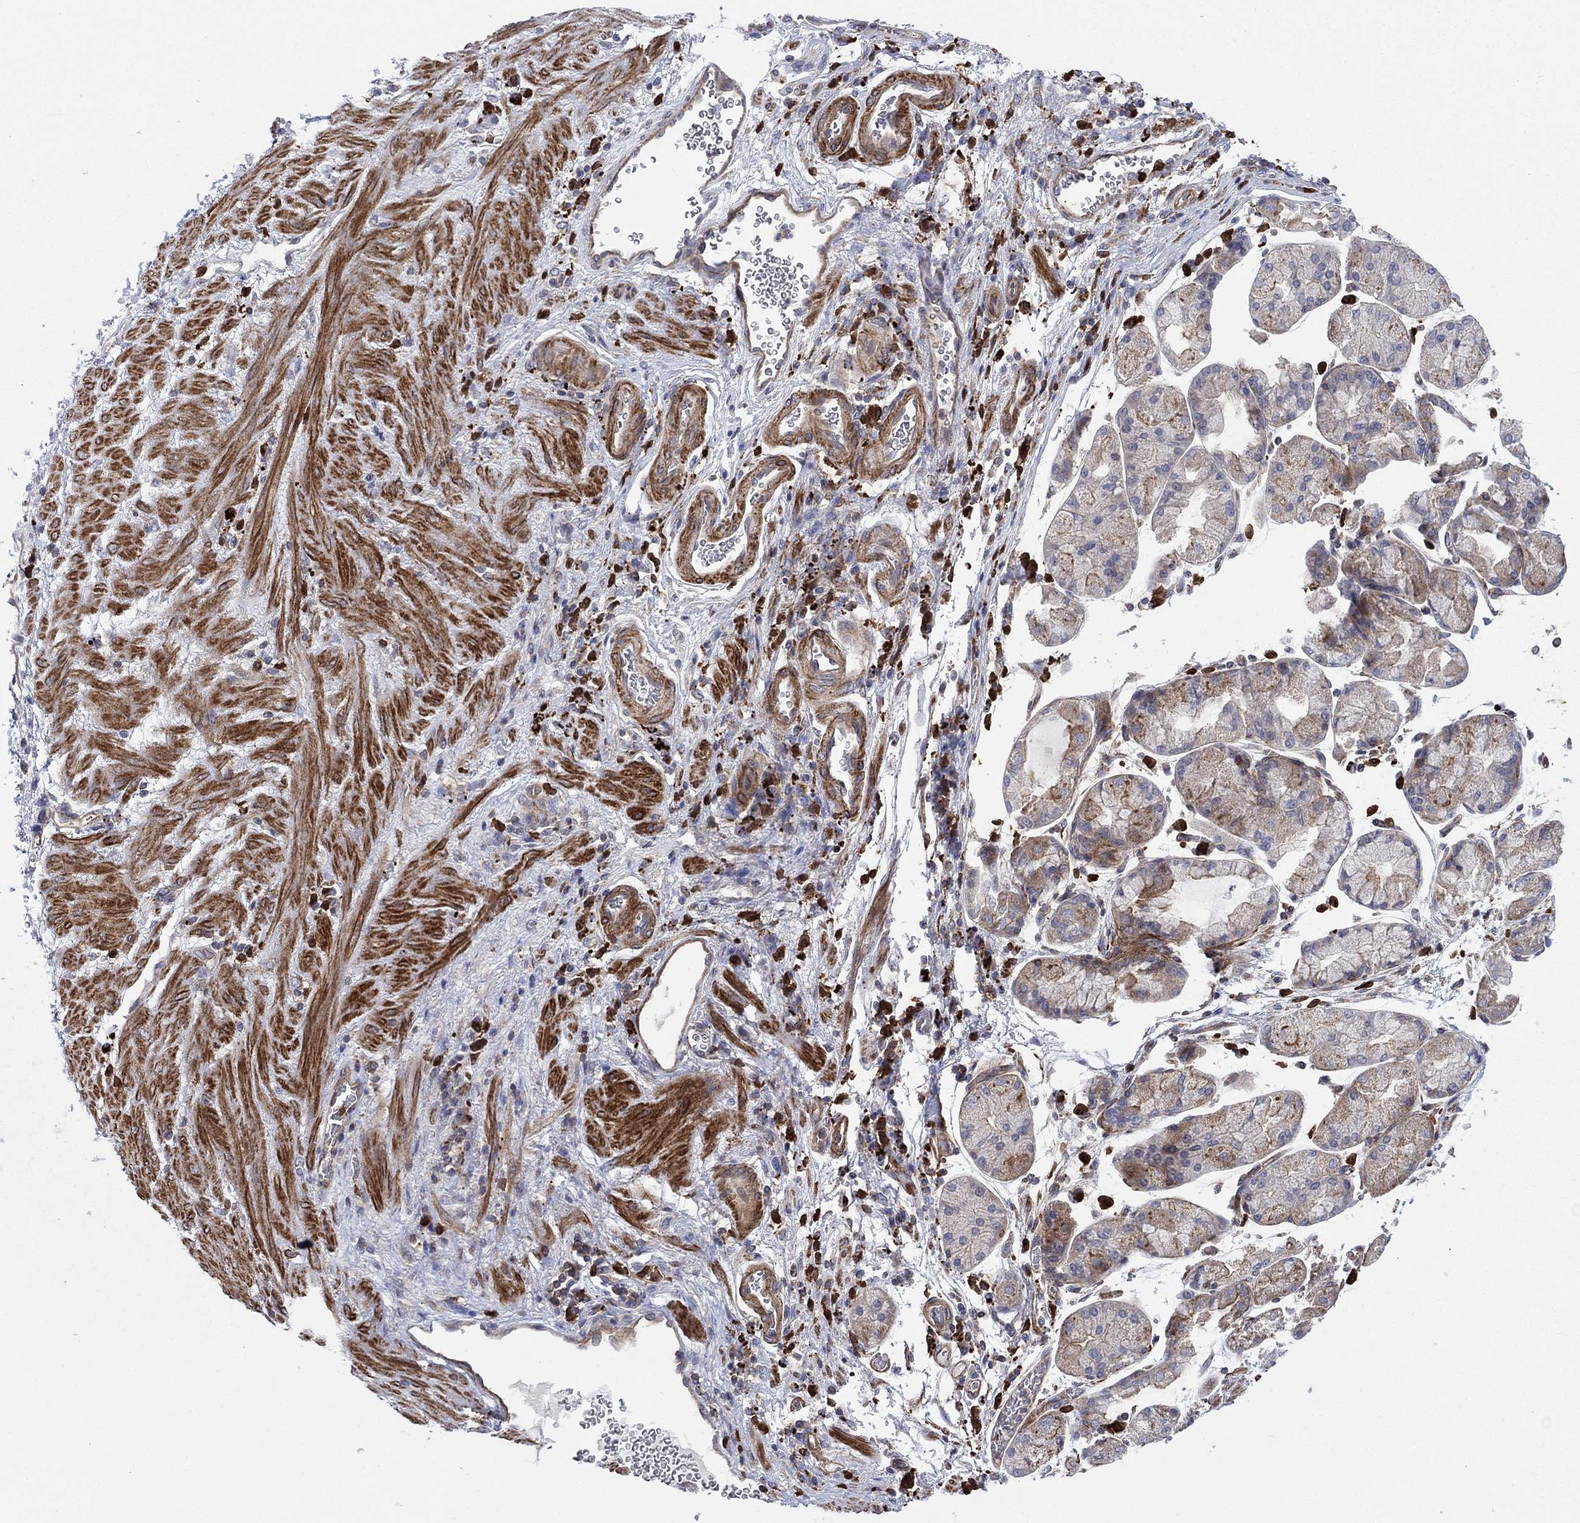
{"staining": {"intensity": "weak", "quantity": "25%-75%", "location": "cytoplasmic/membranous"}, "tissue": "stomach cancer", "cell_type": "Tumor cells", "image_type": "cancer", "snomed": [{"axis": "morphology", "description": "Adenocarcinoma, NOS"}, {"axis": "topography", "description": "Stomach"}], "caption": "This image demonstrates stomach cancer (adenocarcinoma) stained with immunohistochemistry (IHC) to label a protein in brown. The cytoplasmic/membranous of tumor cells show weak positivity for the protein. Nuclei are counter-stained blue.", "gene": "PAG1", "patient": {"sex": "female", "age": 57}}